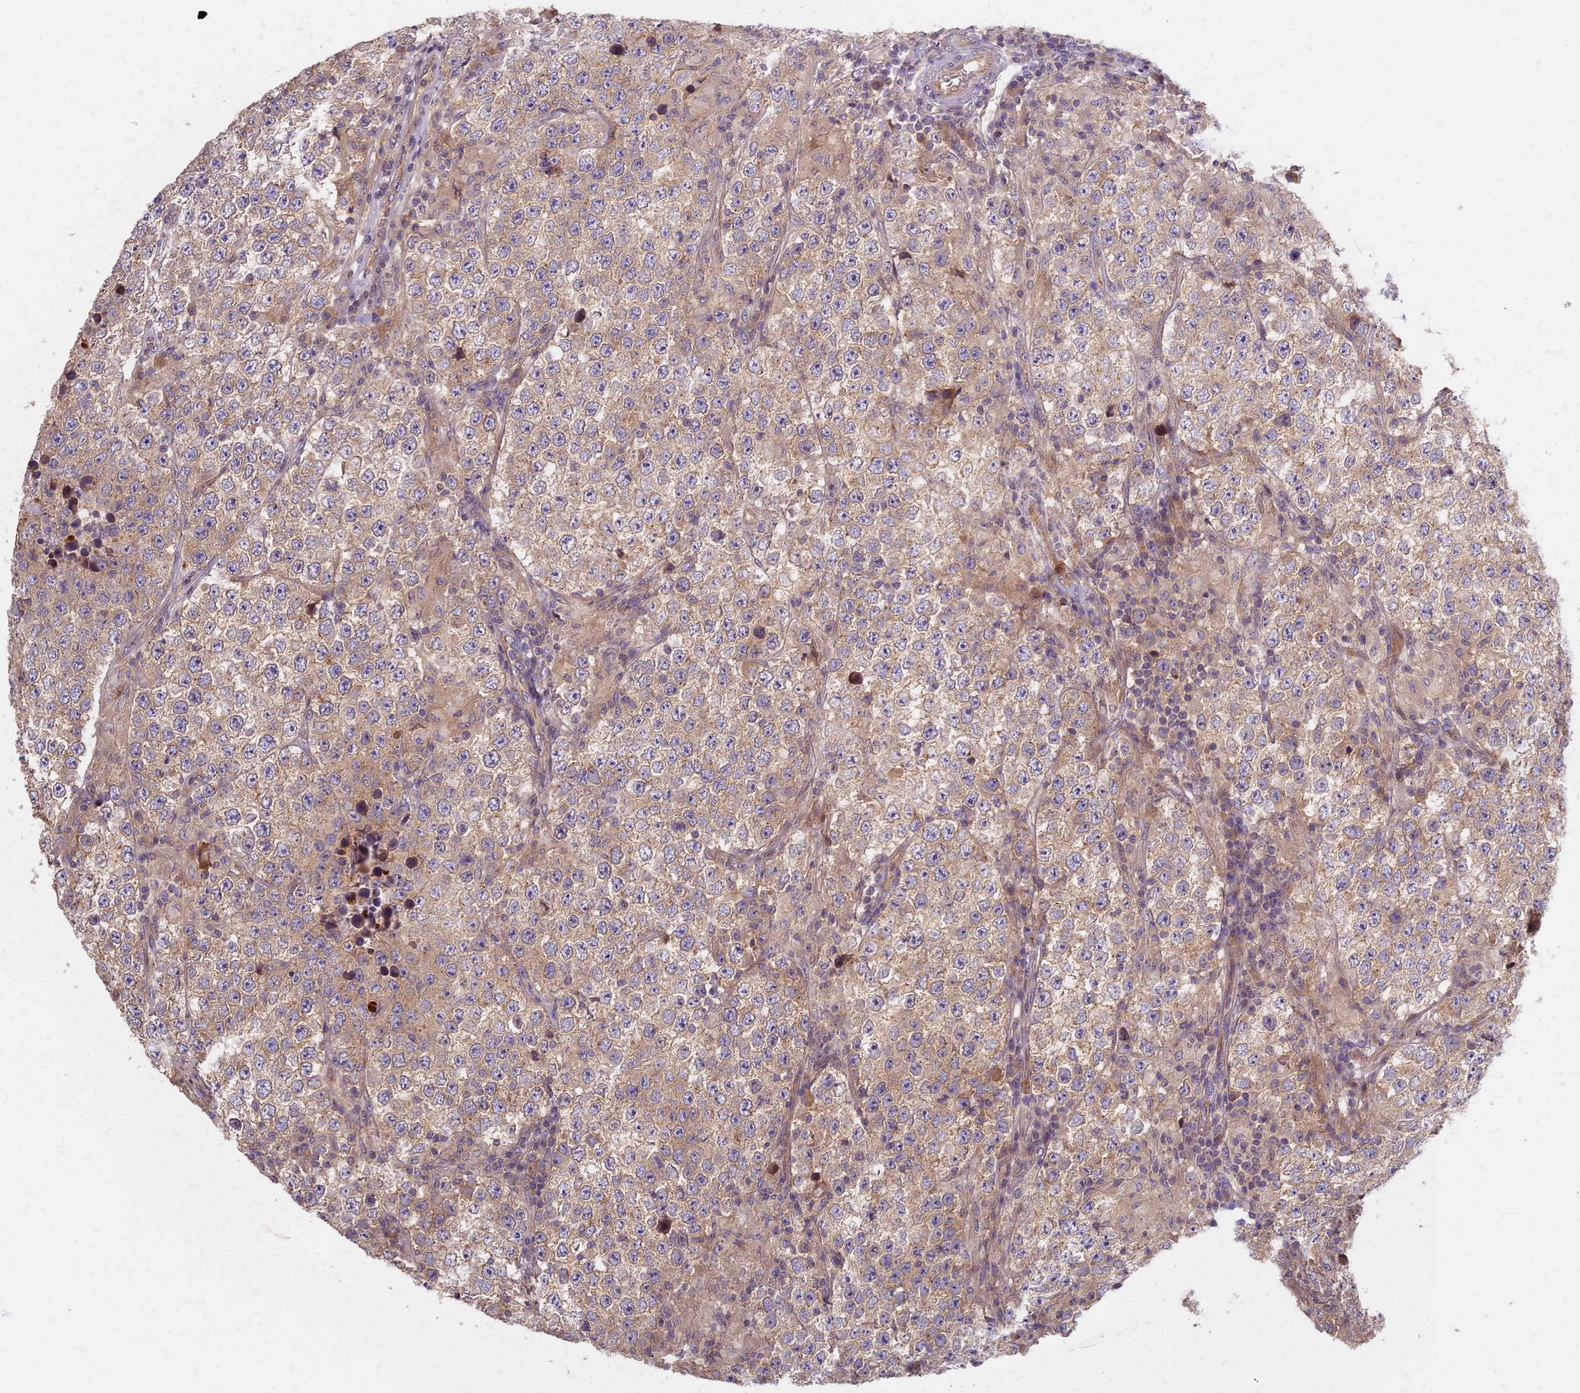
{"staining": {"intensity": "weak", "quantity": "<25%", "location": "cytoplasmic/membranous"}, "tissue": "testis cancer", "cell_type": "Tumor cells", "image_type": "cancer", "snomed": [{"axis": "morphology", "description": "Normal tissue, NOS"}, {"axis": "morphology", "description": "Urothelial carcinoma, High grade"}, {"axis": "morphology", "description": "Seminoma, NOS"}, {"axis": "morphology", "description": "Carcinoma, Embryonal, NOS"}, {"axis": "topography", "description": "Urinary bladder"}, {"axis": "topography", "description": "Testis"}], "caption": "Photomicrograph shows no protein staining in tumor cells of testis embryonal carcinoma tissue.", "gene": "AP4E1", "patient": {"sex": "male", "age": 41}}